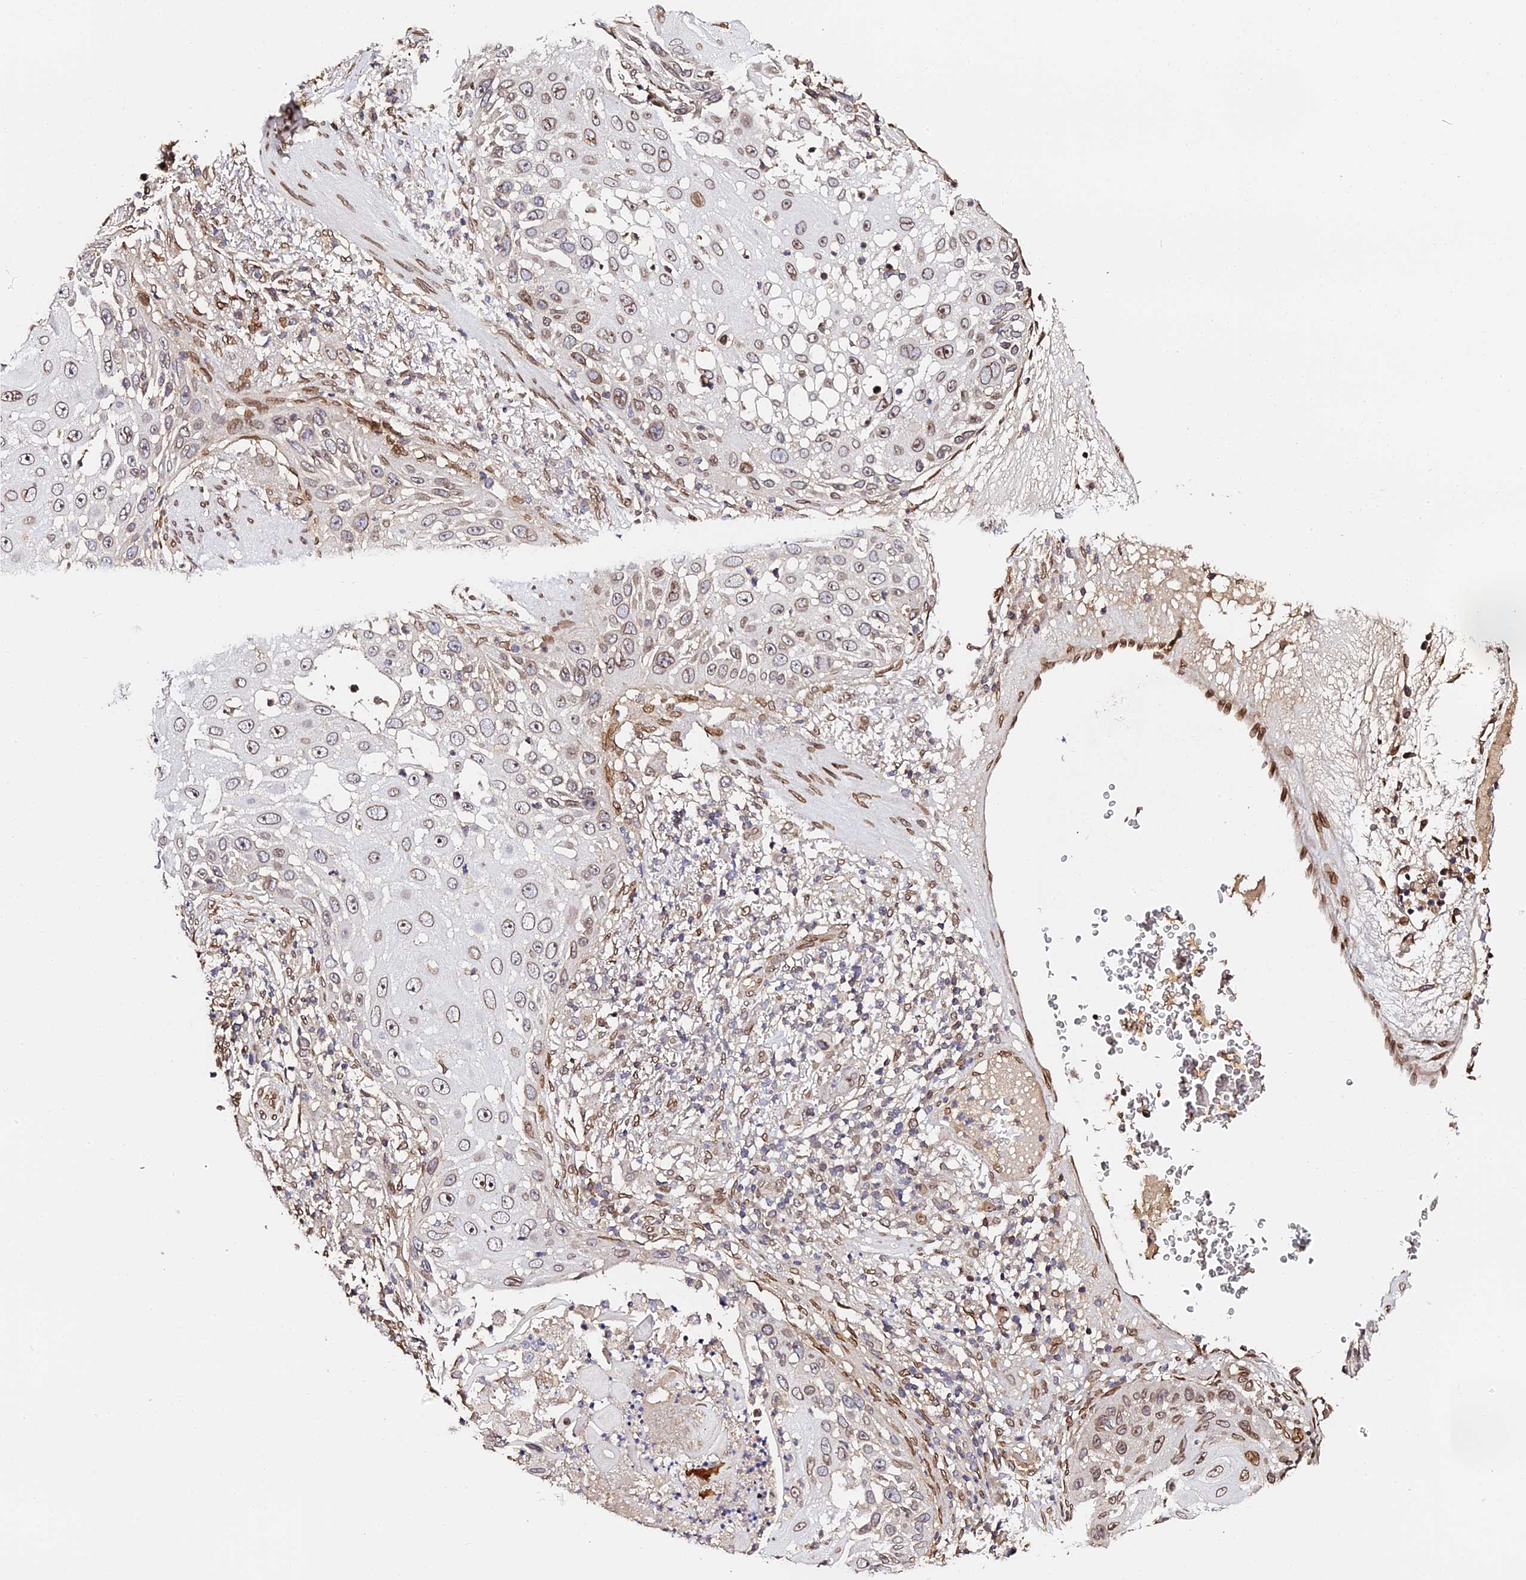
{"staining": {"intensity": "moderate", "quantity": ">75%", "location": "cytoplasmic/membranous,nuclear"}, "tissue": "skin cancer", "cell_type": "Tumor cells", "image_type": "cancer", "snomed": [{"axis": "morphology", "description": "Squamous cell carcinoma, NOS"}, {"axis": "topography", "description": "Skin"}], "caption": "Brown immunohistochemical staining in squamous cell carcinoma (skin) reveals moderate cytoplasmic/membranous and nuclear expression in about >75% of tumor cells.", "gene": "ANAPC5", "patient": {"sex": "female", "age": 44}}